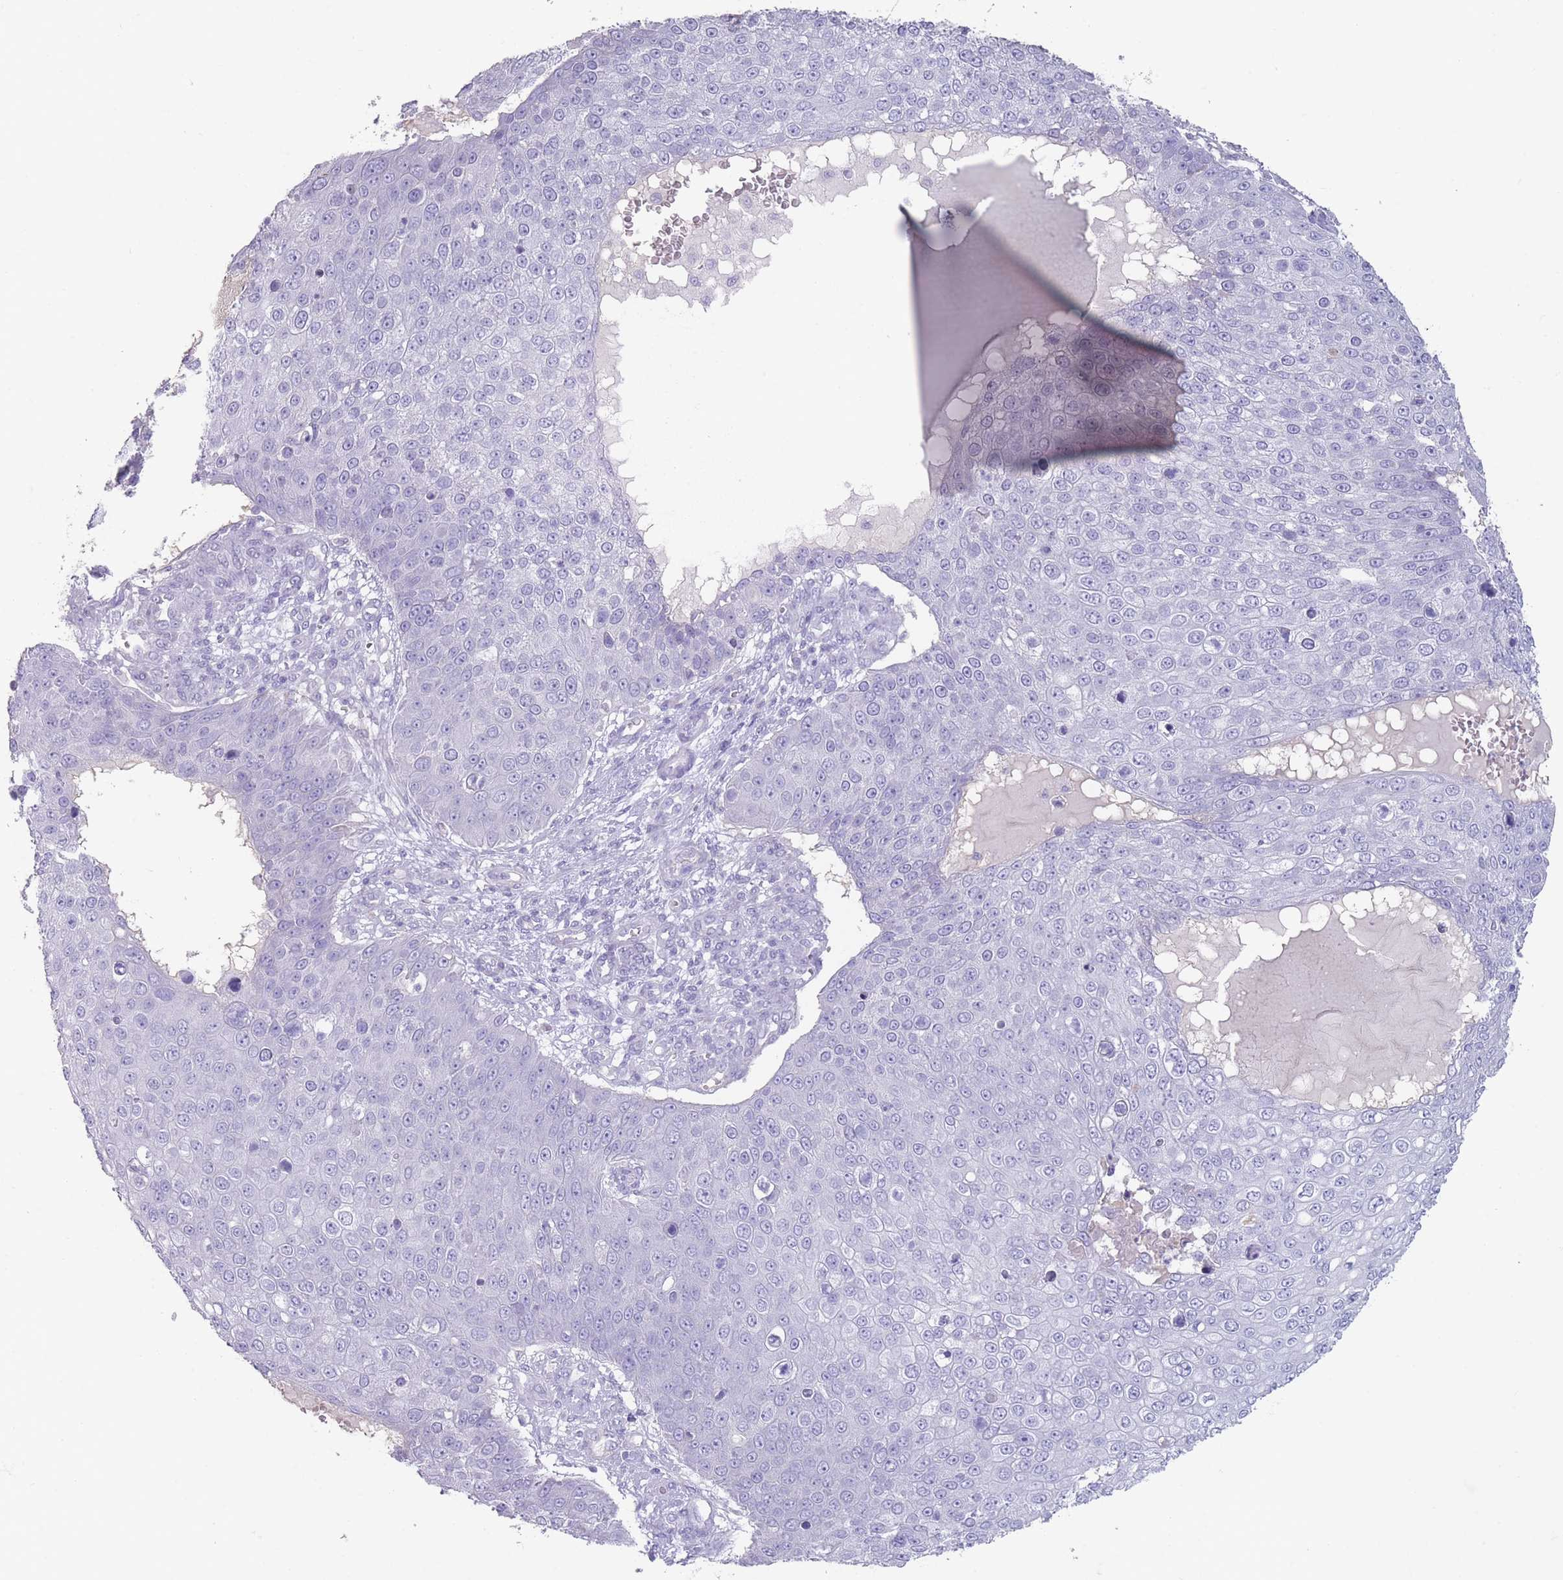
{"staining": {"intensity": "negative", "quantity": "none", "location": "none"}, "tissue": "skin cancer", "cell_type": "Tumor cells", "image_type": "cancer", "snomed": [{"axis": "morphology", "description": "Squamous cell carcinoma, NOS"}, {"axis": "topography", "description": "Skin"}], "caption": "This is an IHC micrograph of human skin cancer. There is no expression in tumor cells.", "gene": "RHBG", "patient": {"sex": "male", "age": 71}}